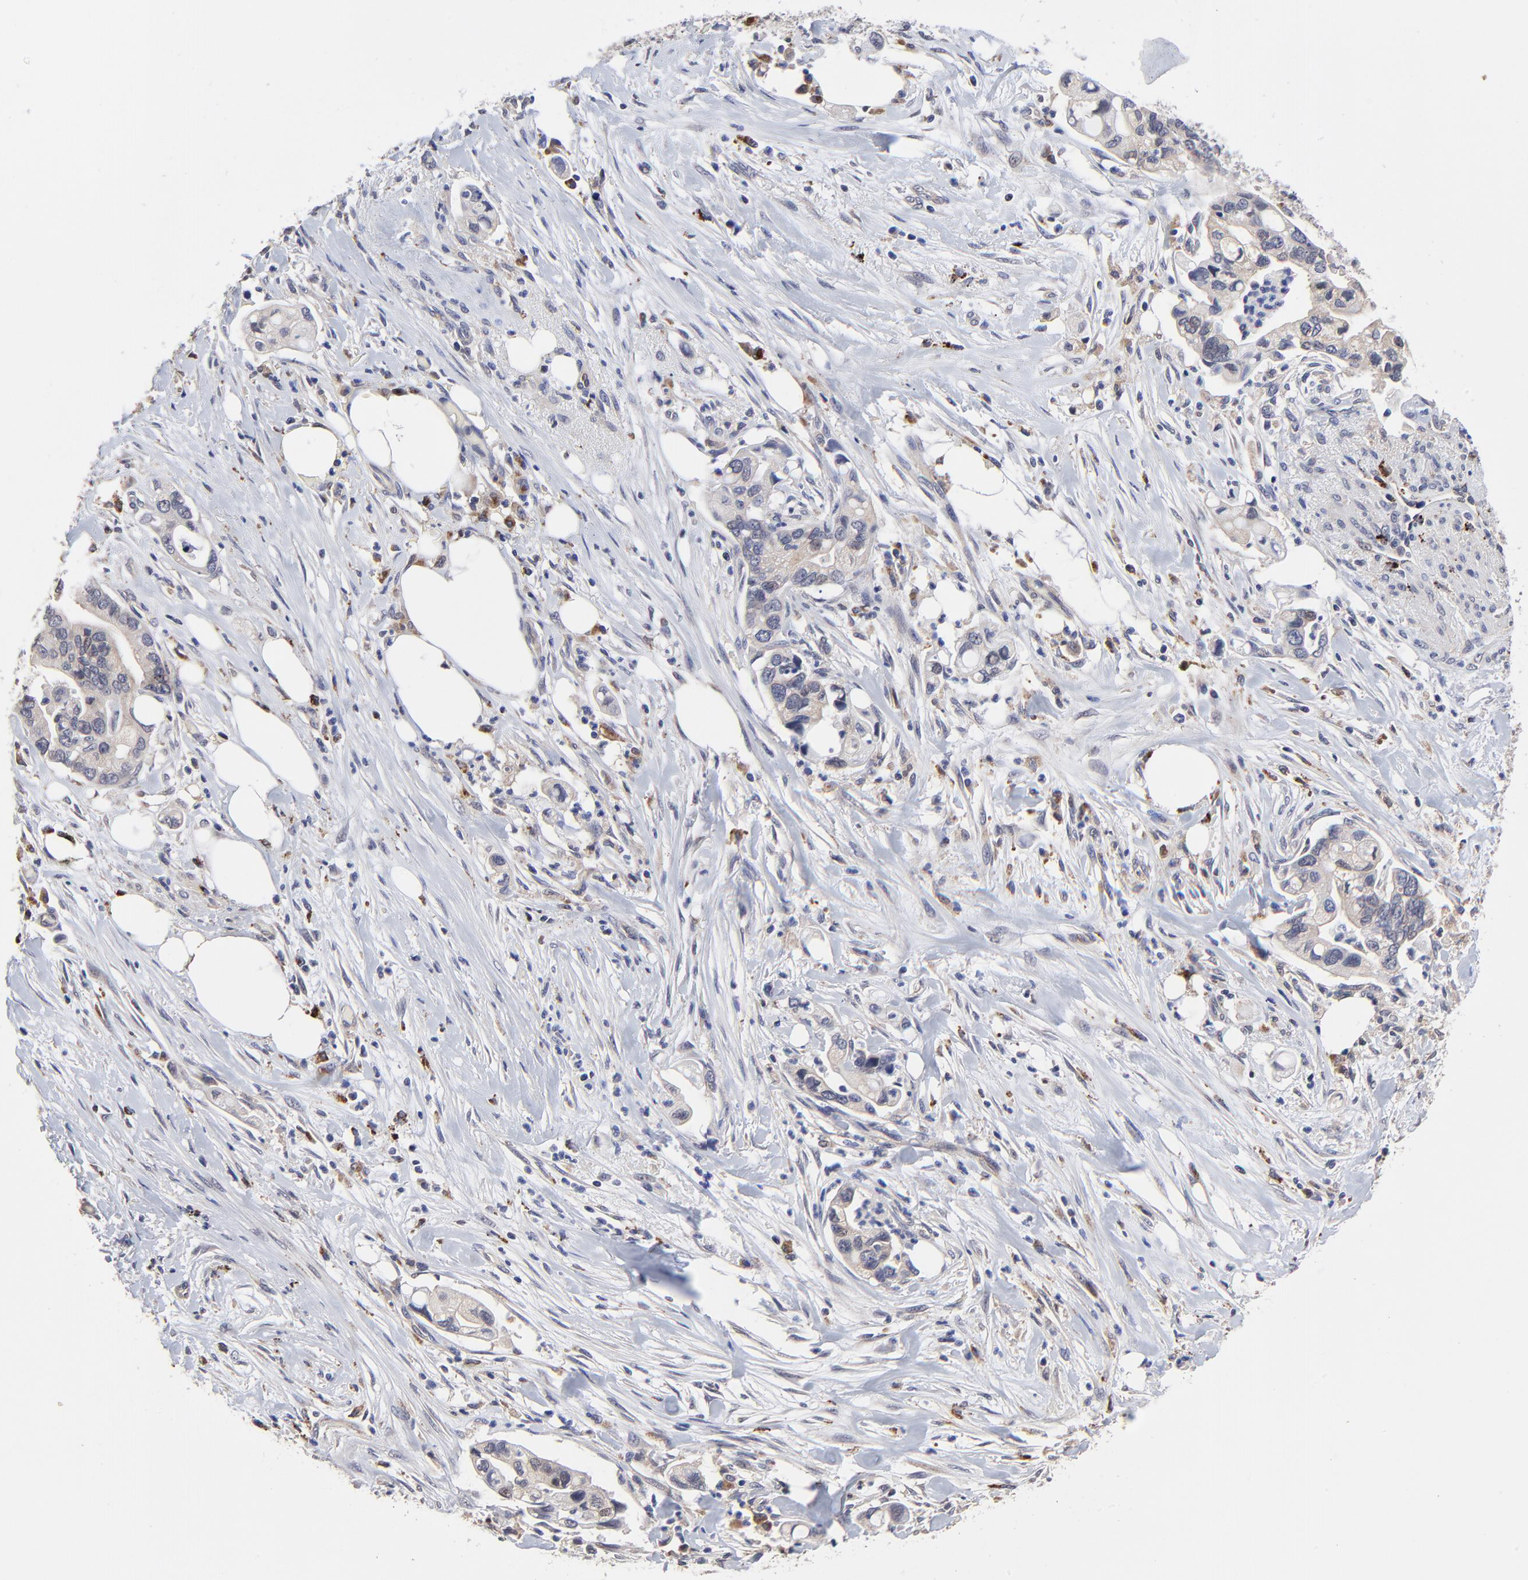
{"staining": {"intensity": "weak", "quantity": "<25%", "location": "cytoplasmic/membranous"}, "tissue": "pancreatic cancer", "cell_type": "Tumor cells", "image_type": "cancer", "snomed": [{"axis": "morphology", "description": "Adenocarcinoma, NOS"}, {"axis": "topography", "description": "Pancreas"}], "caption": "This is a micrograph of immunohistochemistry staining of pancreatic cancer (adenocarcinoma), which shows no staining in tumor cells.", "gene": "PDE4B", "patient": {"sex": "male", "age": 70}}